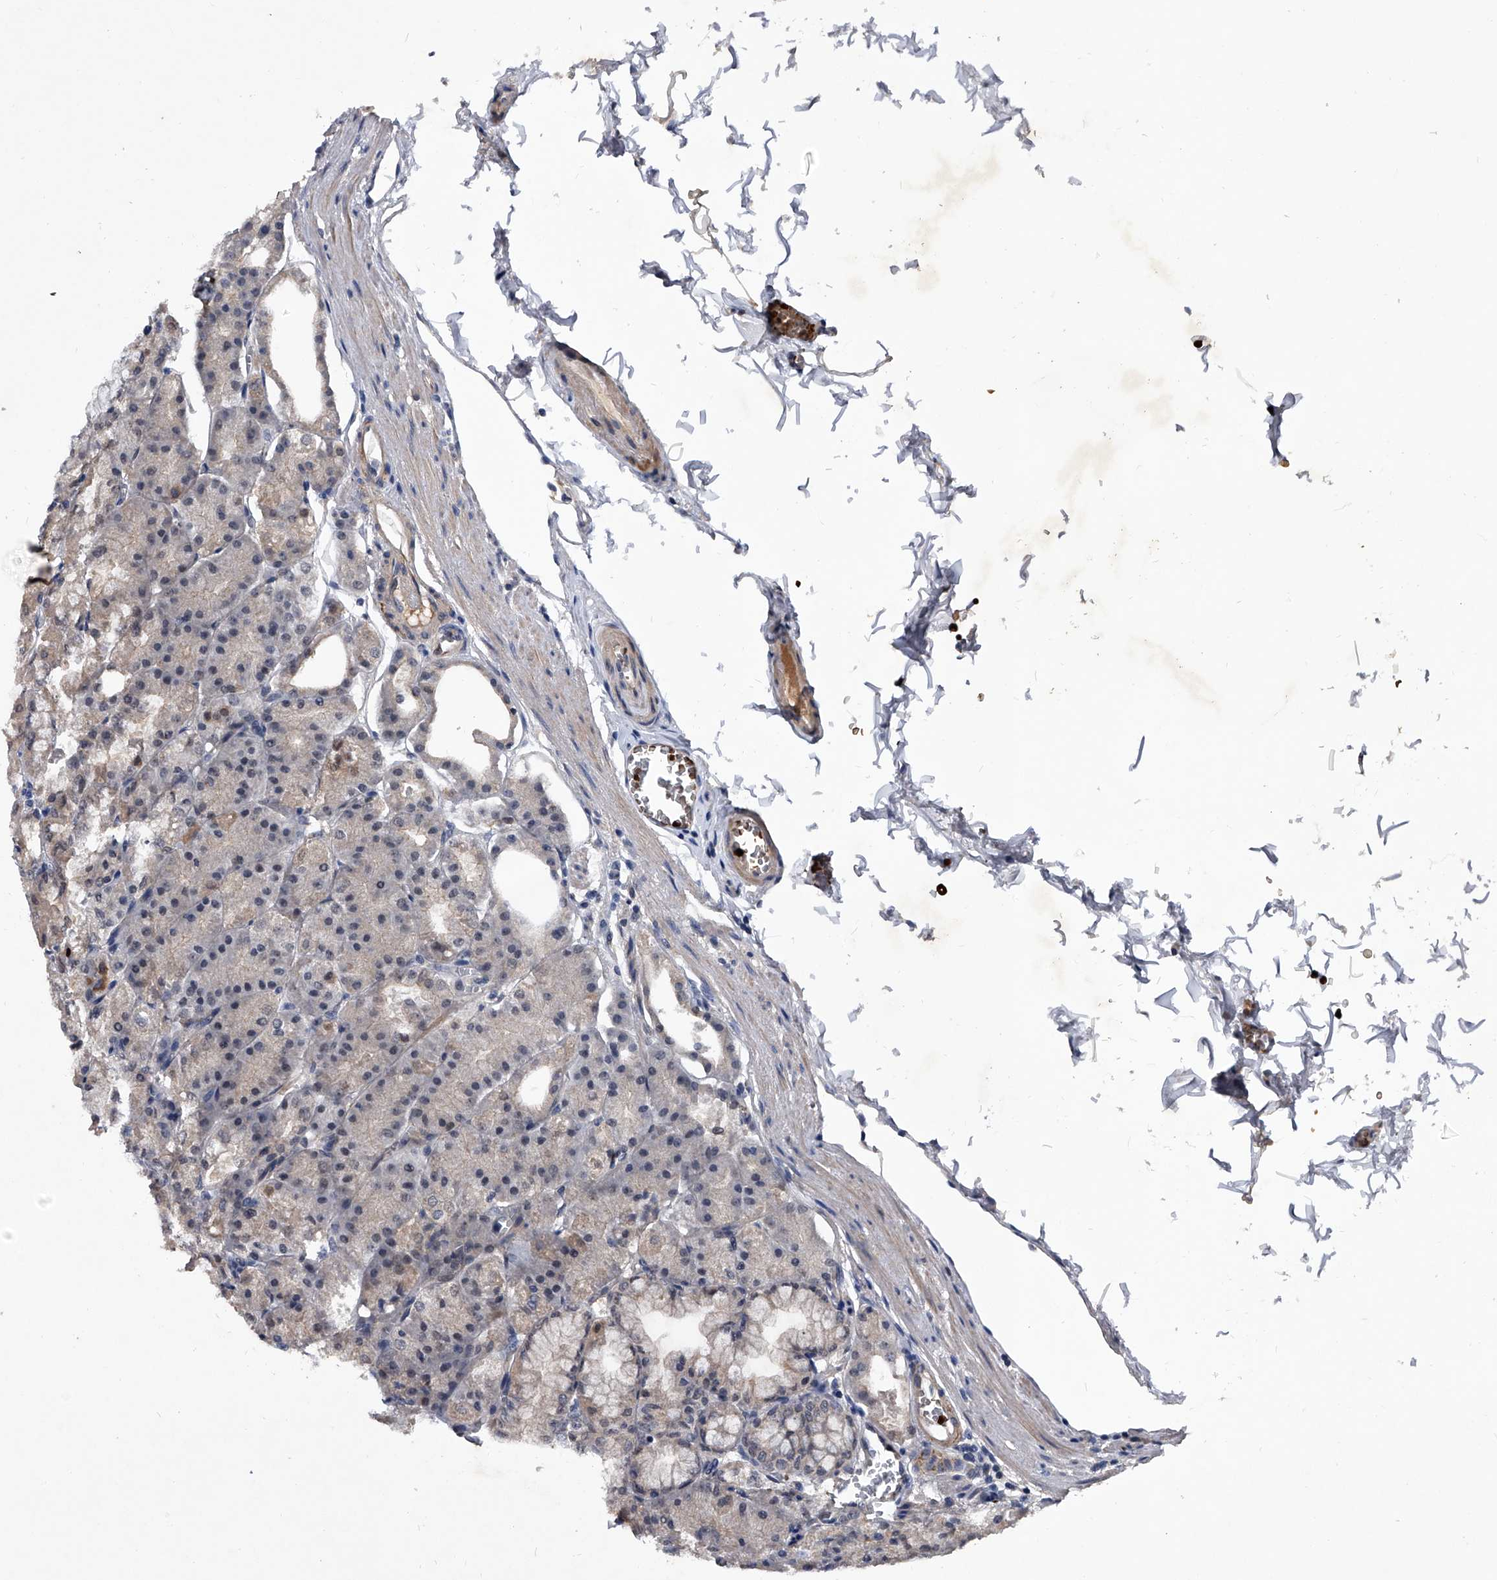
{"staining": {"intensity": "weak", "quantity": "<25%", "location": "cytoplasmic/membranous"}, "tissue": "stomach", "cell_type": "Glandular cells", "image_type": "normal", "snomed": [{"axis": "morphology", "description": "Normal tissue, NOS"}, {"axis": "topography", "description": "Stomach, lower"}], "caption": "Immunohistochemistry micrograph of unremarkable stomach: human stomach stained with DAB (3,3'-diaminobenzidine) exhibits no significant protein staining in glandular cells. (IHC, brightfield microscopy, high magnification).", "gene": "ZNF30", "patient": {"sex": "male", "age": 71}}